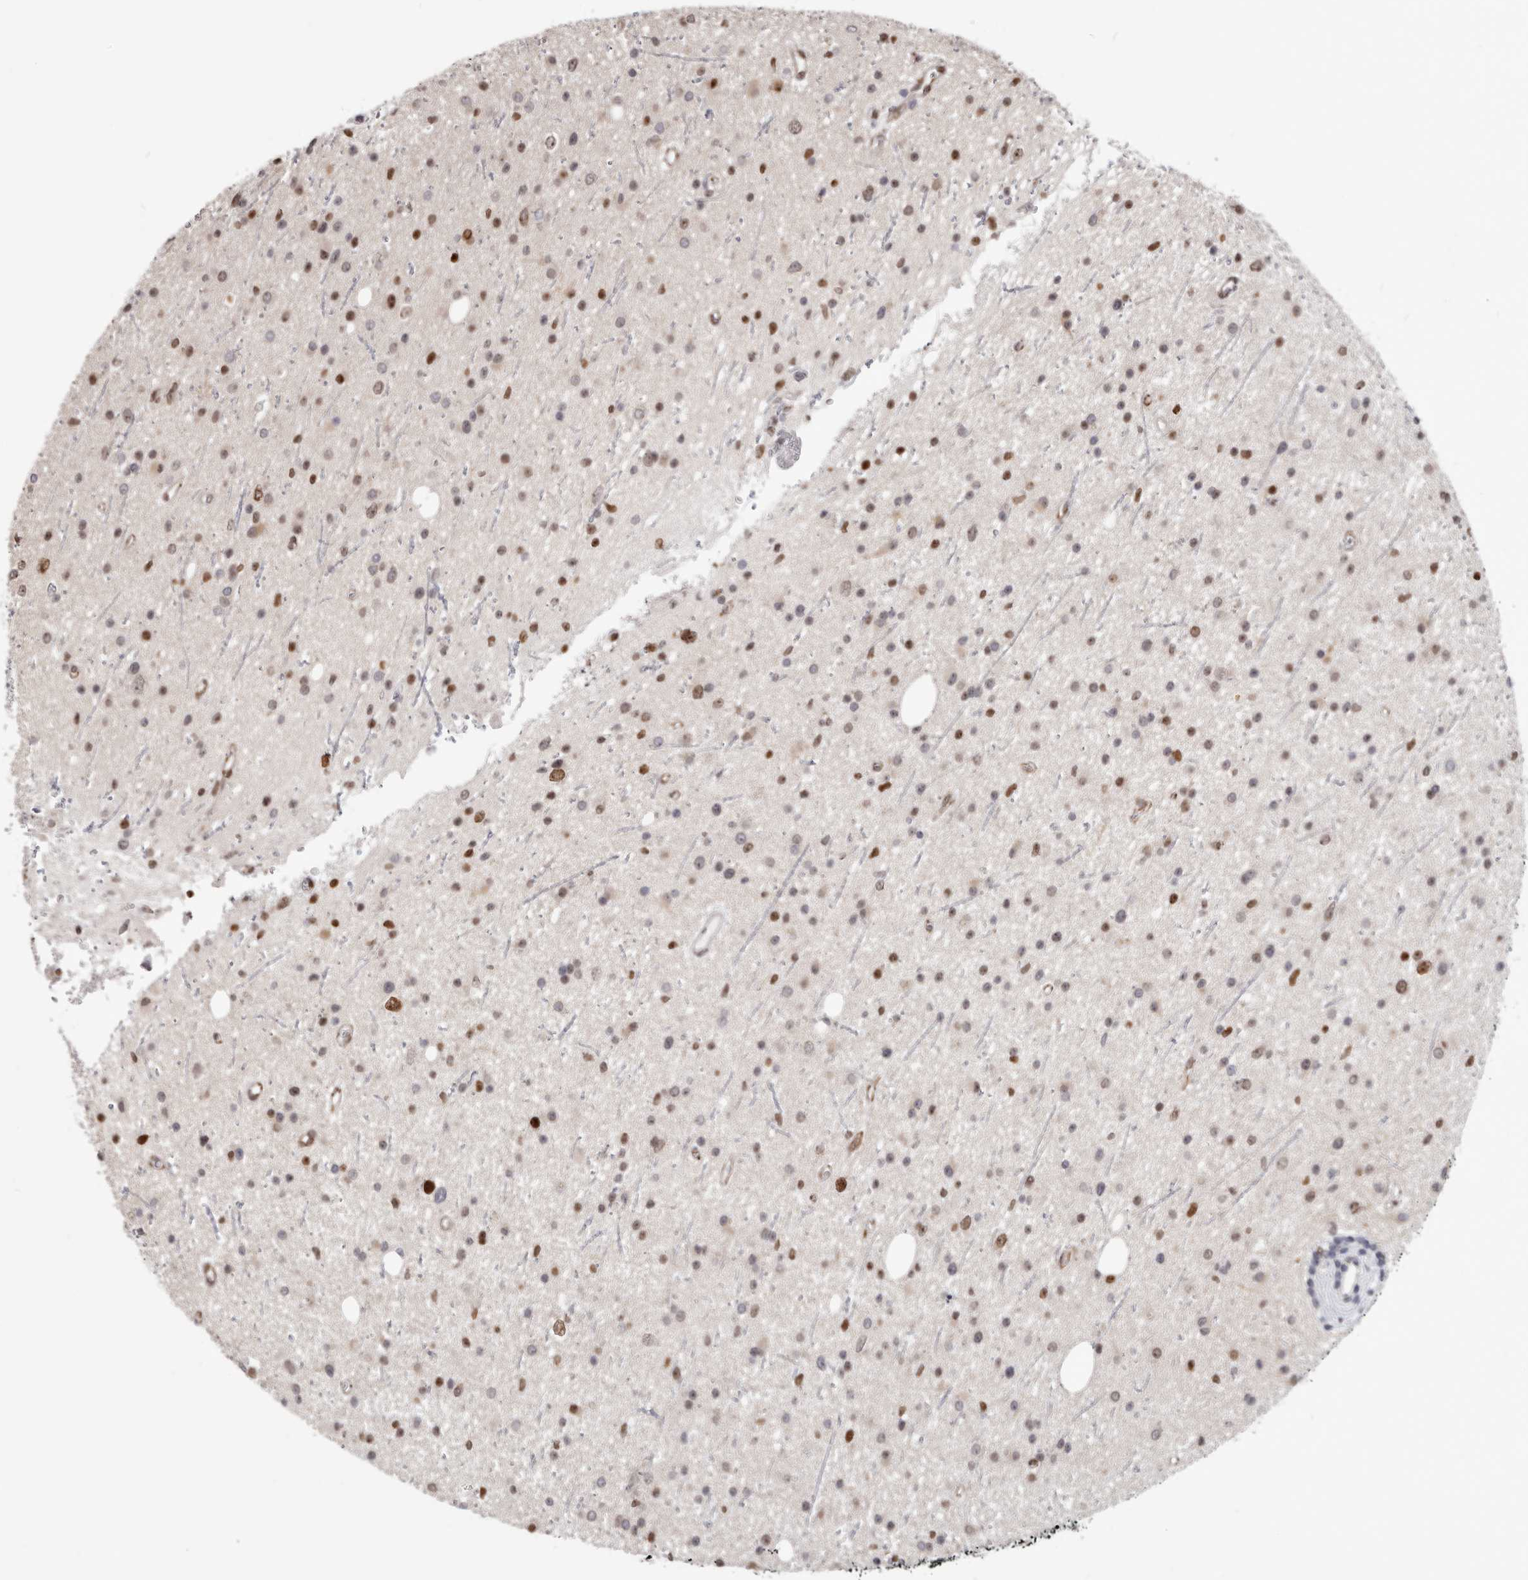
{"staining": {"intensity": "strong", "quantity": "25%-75%", "location": "nuclear"}, "tissue": "glioma", "cell_type": "Tumor cells", "image_type": "cancer", "snomed": [{"axis": "morphology", "description": "Glioma, malignant, Low grade"}, {"axis": "topography", "description": "Cerebral cortex"}], "caption": "Strong nuclear staining for a protein is present in about 25%-75% of tumor cells of malignant low-grade glioma using immunohistochemistry (IHC).", "gene": "SRP19", "patient": {"sex": "female", "age": 39}}